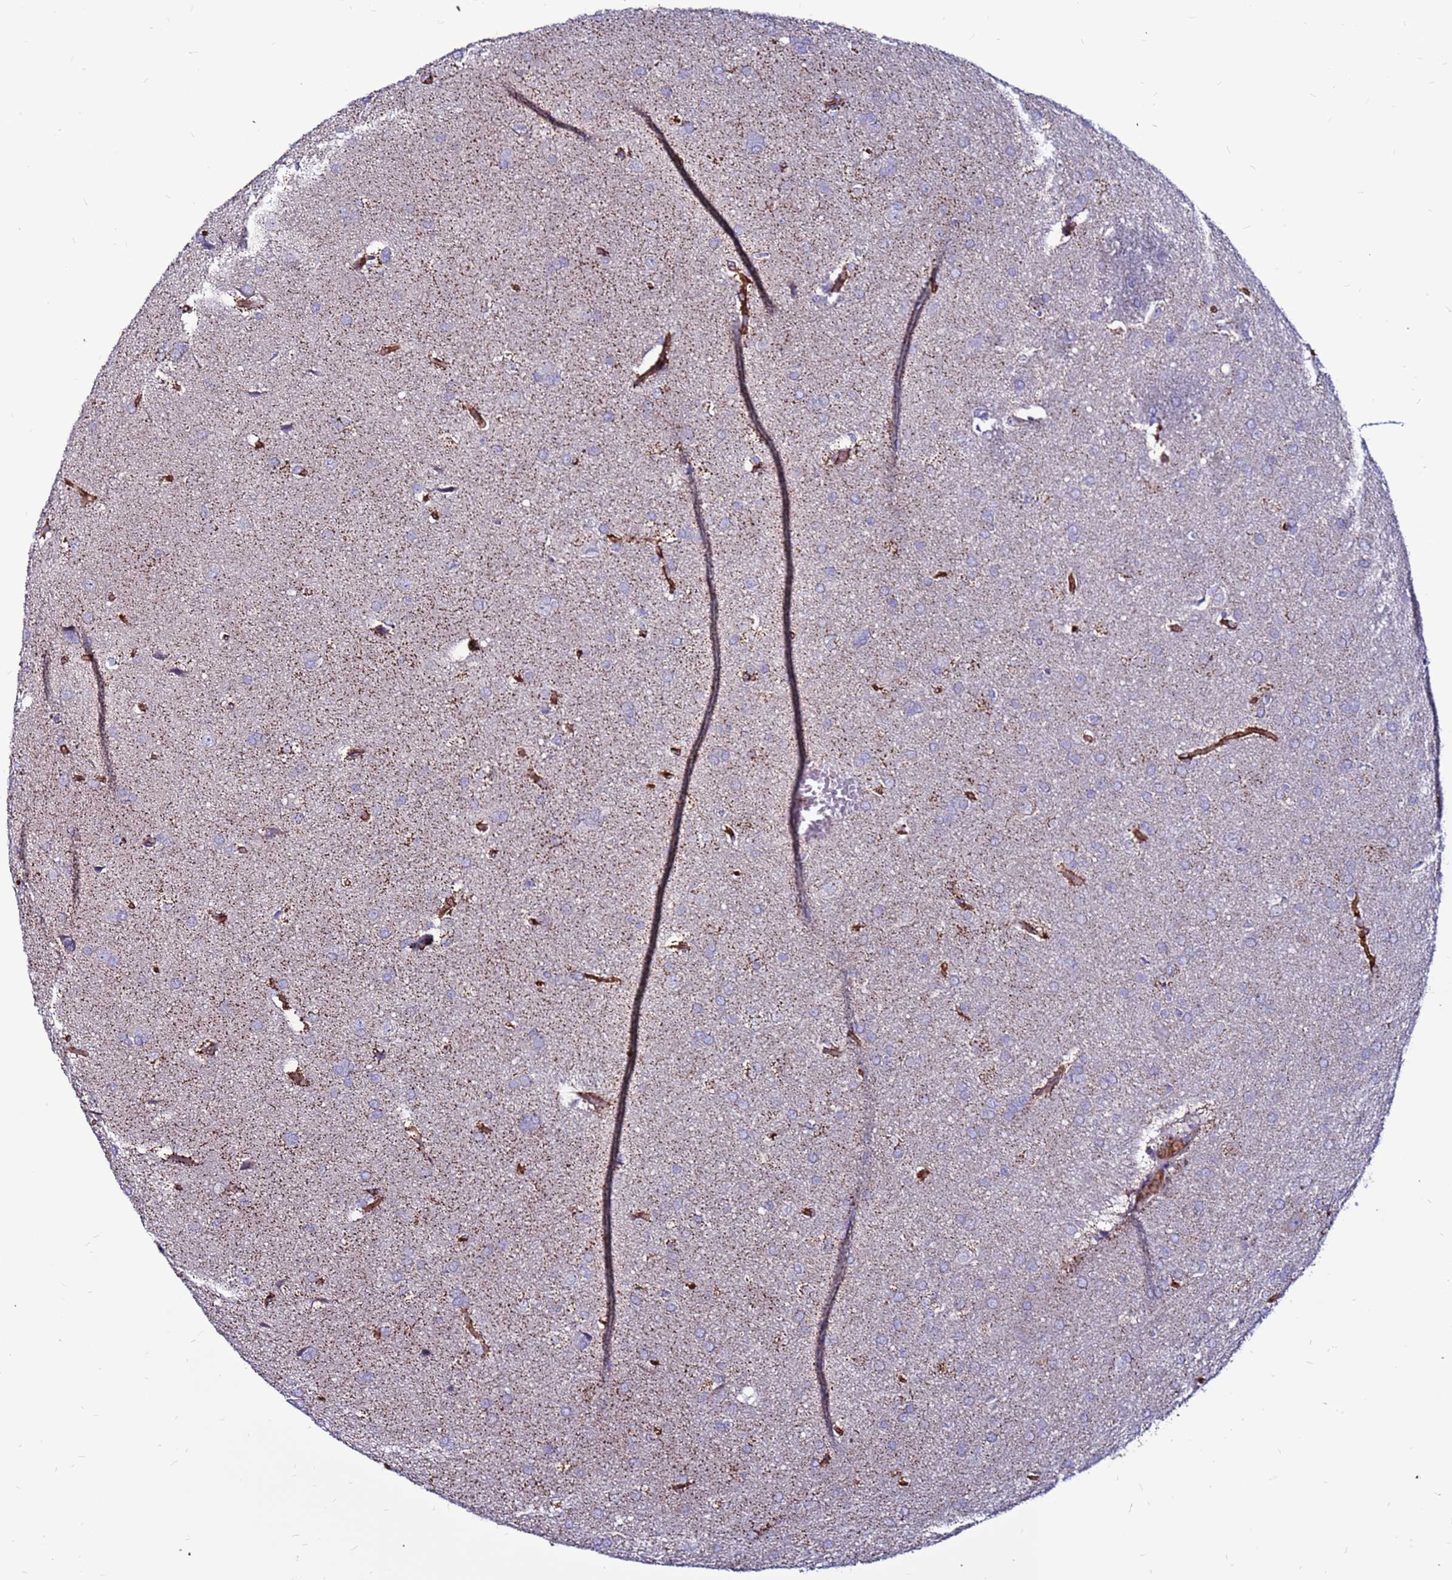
{"staining": {"intensity": "negative", "quantity": "none", "location": "none"}, "tissue": "glioma", "cell_type": "Tumor cells", "image_type": "cancer", "snomed": [{"axis": "morphology", "description": "Glioma, malignant, Low grade"}, {"axis": "topography", "description": "Brain"}], "caption": "A photomicrograph of human malignant low-grade glioma is negative for staining in tumor cells.", "gene": "CCDC71", "patient": {"sex": "female", "age": 32}}